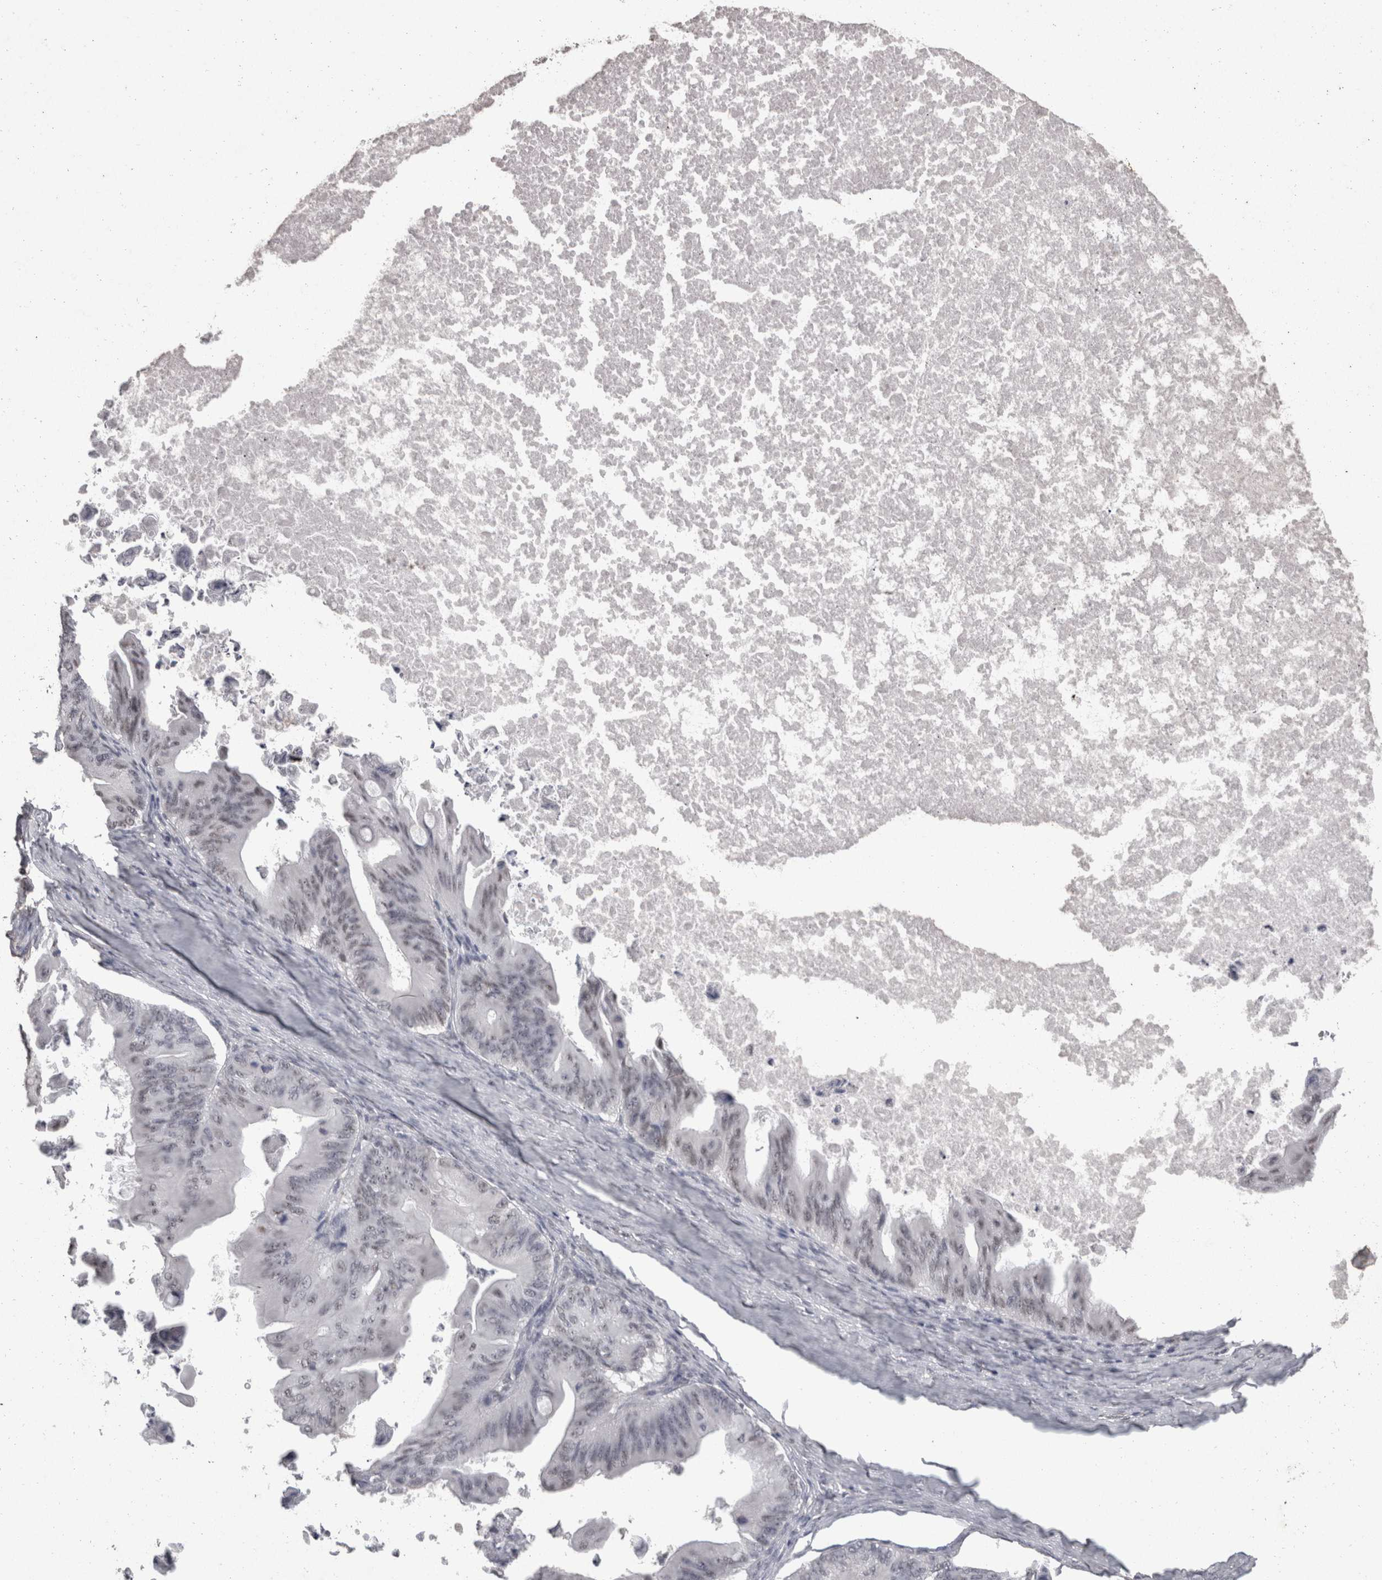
{"staining": {"intensity": "weak", "quantity": "25%-75%", "location": "nuclear"}, "tissue": "ovarian cancer", "cell_type": "Tumor cells", "image_type": "cancer", "snomed": [{"axis": "morphology", "description": "Cystadenocarcinoma, mucinous, NOS"}, {"axis": "topography", "description": "Ovary"}], "caption": "The image demonstrates staining of mucinous cystadenocarcinoma (ovarian), revealing weak nuclear protein positivity (brown color) within tumor cells. (DAB (3,3'-diaminobenzidine) = brown stain, brightfield microscopy at high magnification).", "gene": "DDX17", "patient": {"sex": "female", "age": 37}}